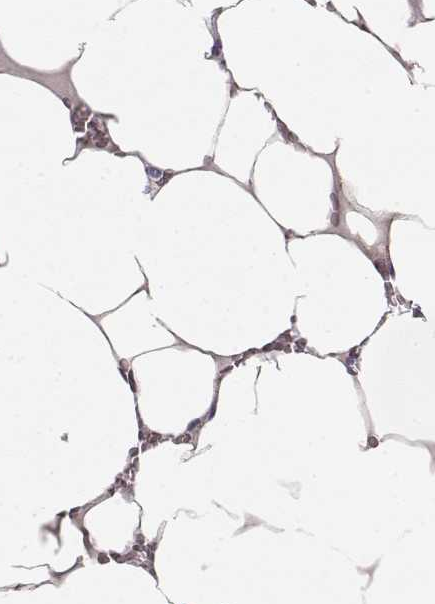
{"staining": {"intensity": "strong", "quantity": "<25%", "location": "cytoplasmic/membranous,nuclear"}, "tissue": "bone marrow", "cell_type": "Hematopoietic cells", "image_type": "normal", "snomed": [{"axis": "morphology", "description": "Normal tissue, NOS"}, {"axis": "topography", "description": "Bone marrow"}], "caption": "Normal bone marrow shows strong cytoplasmic/membranous,nuclear staining in about <25% of hematopoietic cells The protein is shown in brown color, while the nuclei are stained blue..", "gene": "S100B", "patient": {"sex": "female", "age": 52}}